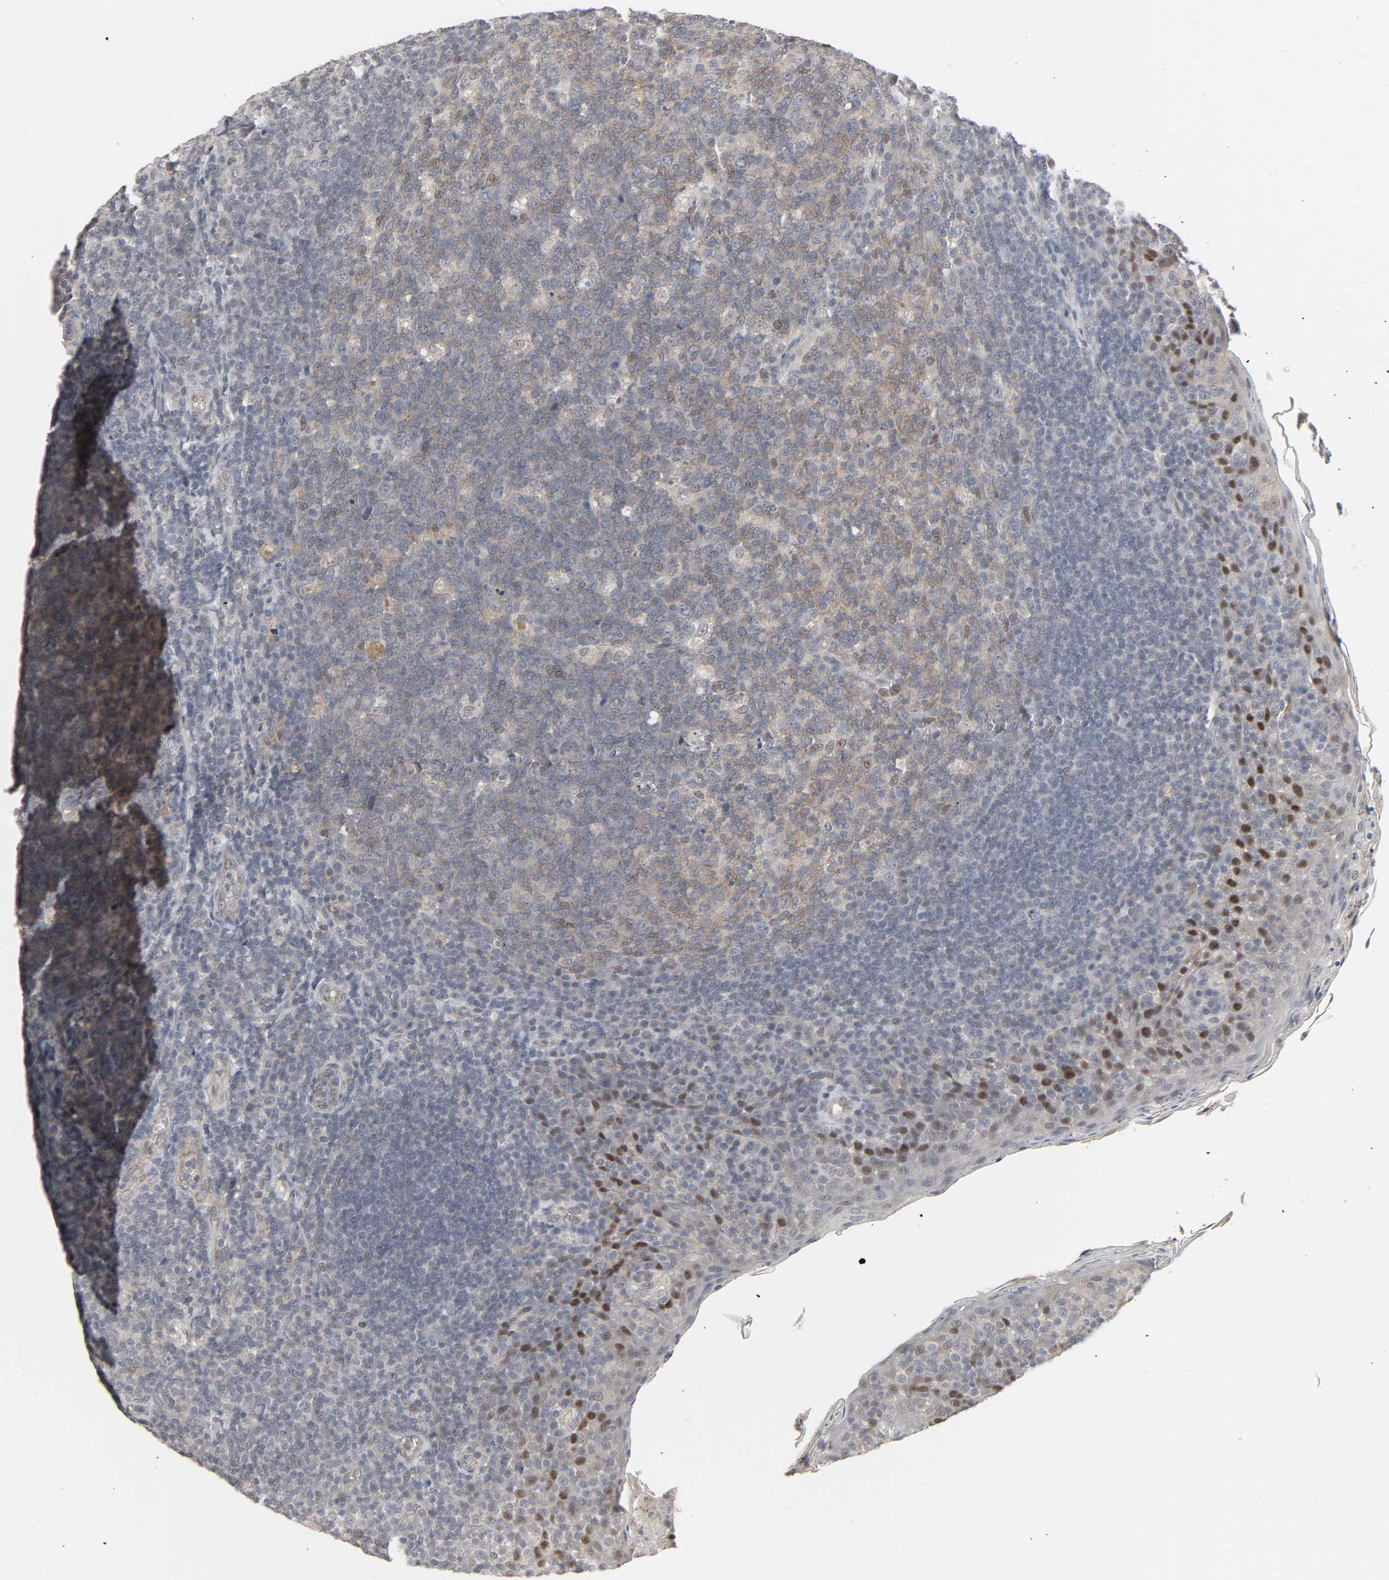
{"staining": {"intensity": "weak", "quantity": "25%-75%", "location": "nuclear"}, "tissue": "tonsil", "cell_type": "Germinal center cells", "image_type": "normal", "snomed": [{"axis": "morphology", "description": "Normal tissue, NOS"}, {"axis": "topography", "description": "Tonsil"}], "caption": "Immunohistochemistry (IHC) staining of unremarkable tonsil, which shows low levels of weak nuclear staining in about 25%-75% of germinal center cells indicating weak nuclear protein positivity. The staining was performed using DAB (3,3'-diaminobenzidine) (brown) for protein detection and nuclei were counterstained in hematoxylin (blue).", "gene": "ZNF222", "patient": {"sex": "male", "age": 17}}